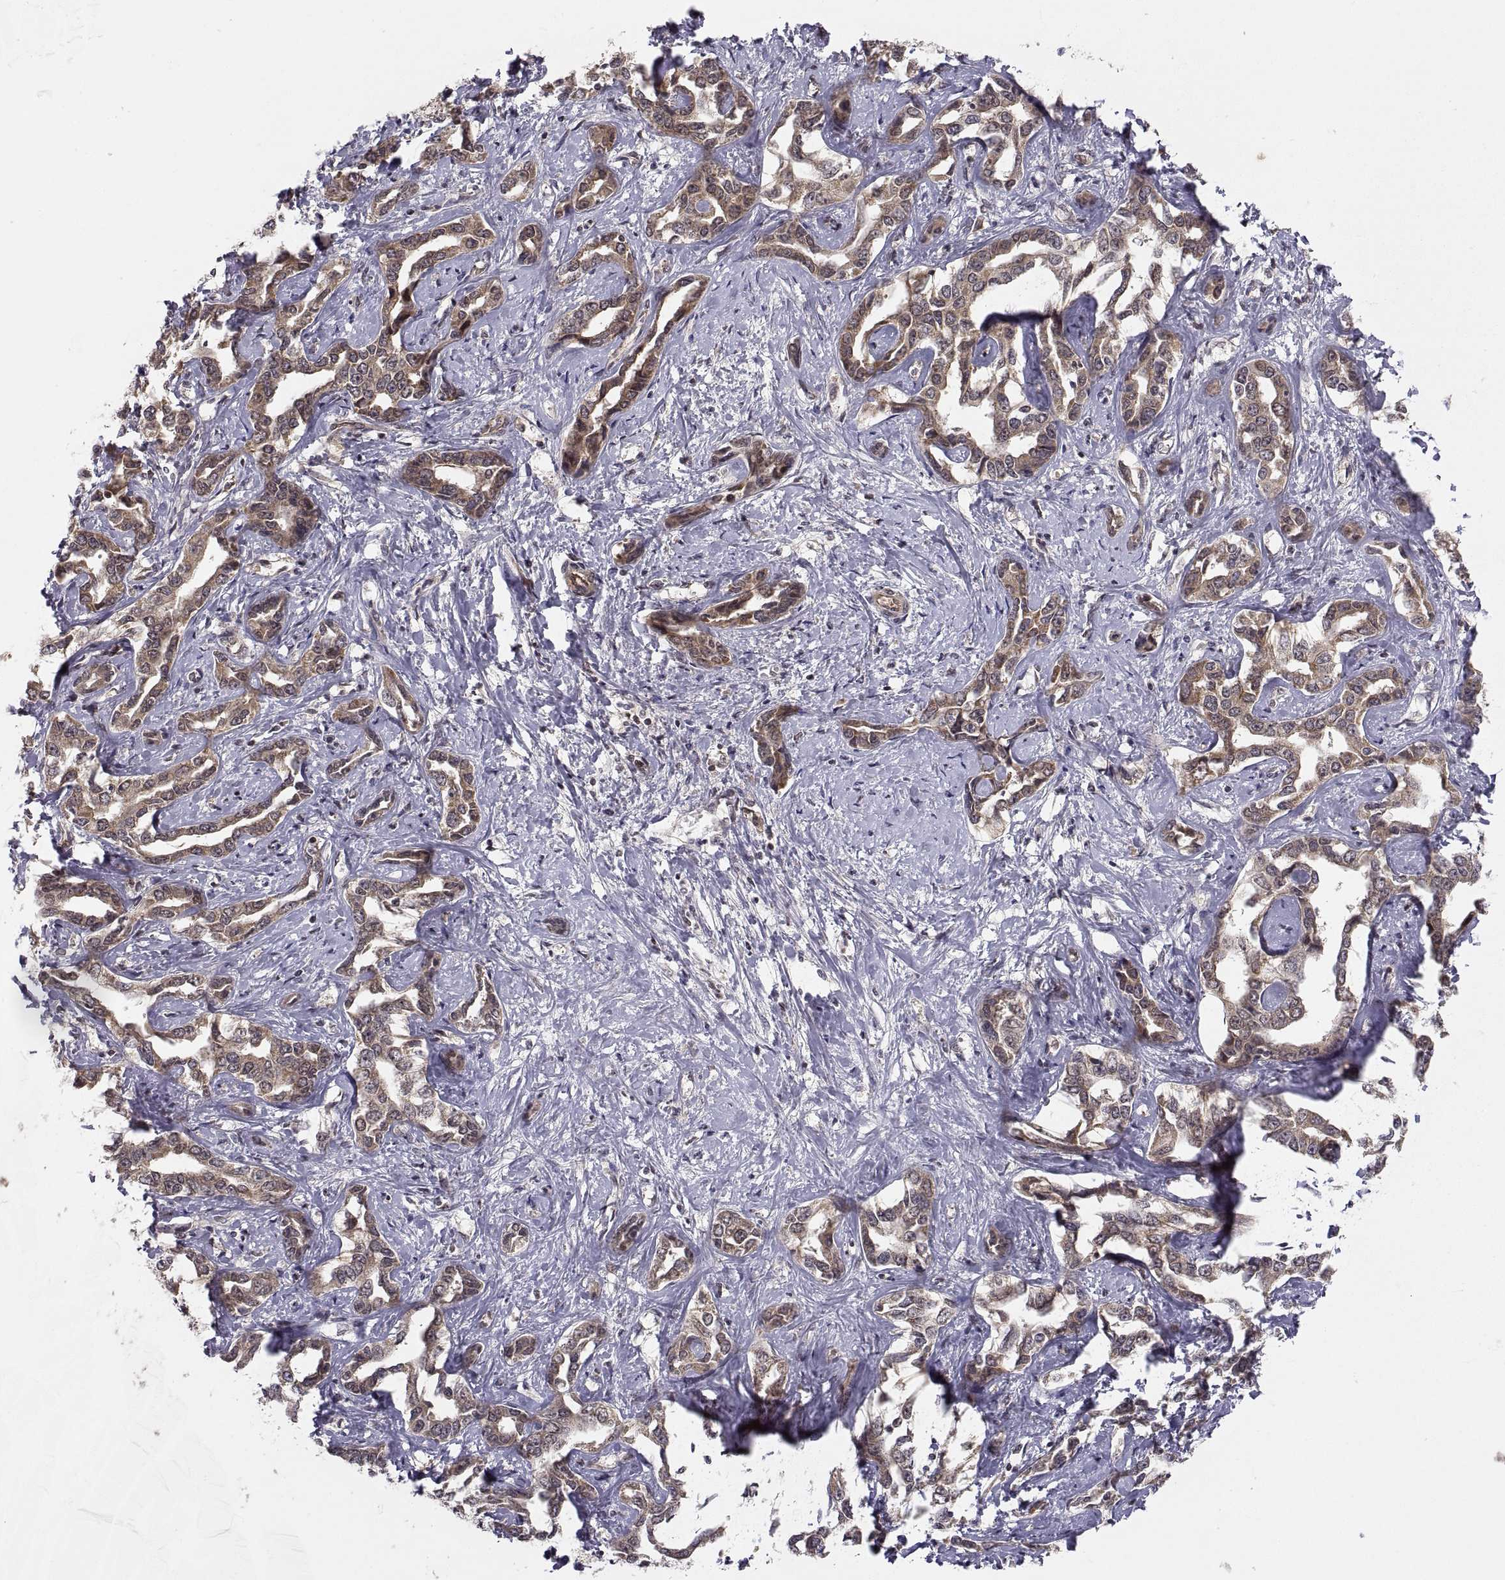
{"staining": {"intensity": "moderate", "quantity": ">75%", "location": "cytoplasmic/membranous"}, "tissue": "liver cancer", "cell_type": "Tumor cells", "image_type": "cancer", "snomed": [{"axis": "morphology", "description": "Cholangiocarcinoma"}, {"axis": "topography", "description": "Liver"}], "caption": "This photomicrograph exhibits IHC staining of liver cholangiocarcinoma, with medium moderate cytoplasmic/membranous staining in approximately >75% of tumor cells.", "gene": "ABL2", "patient": {"sex": "male", "age": 59}}